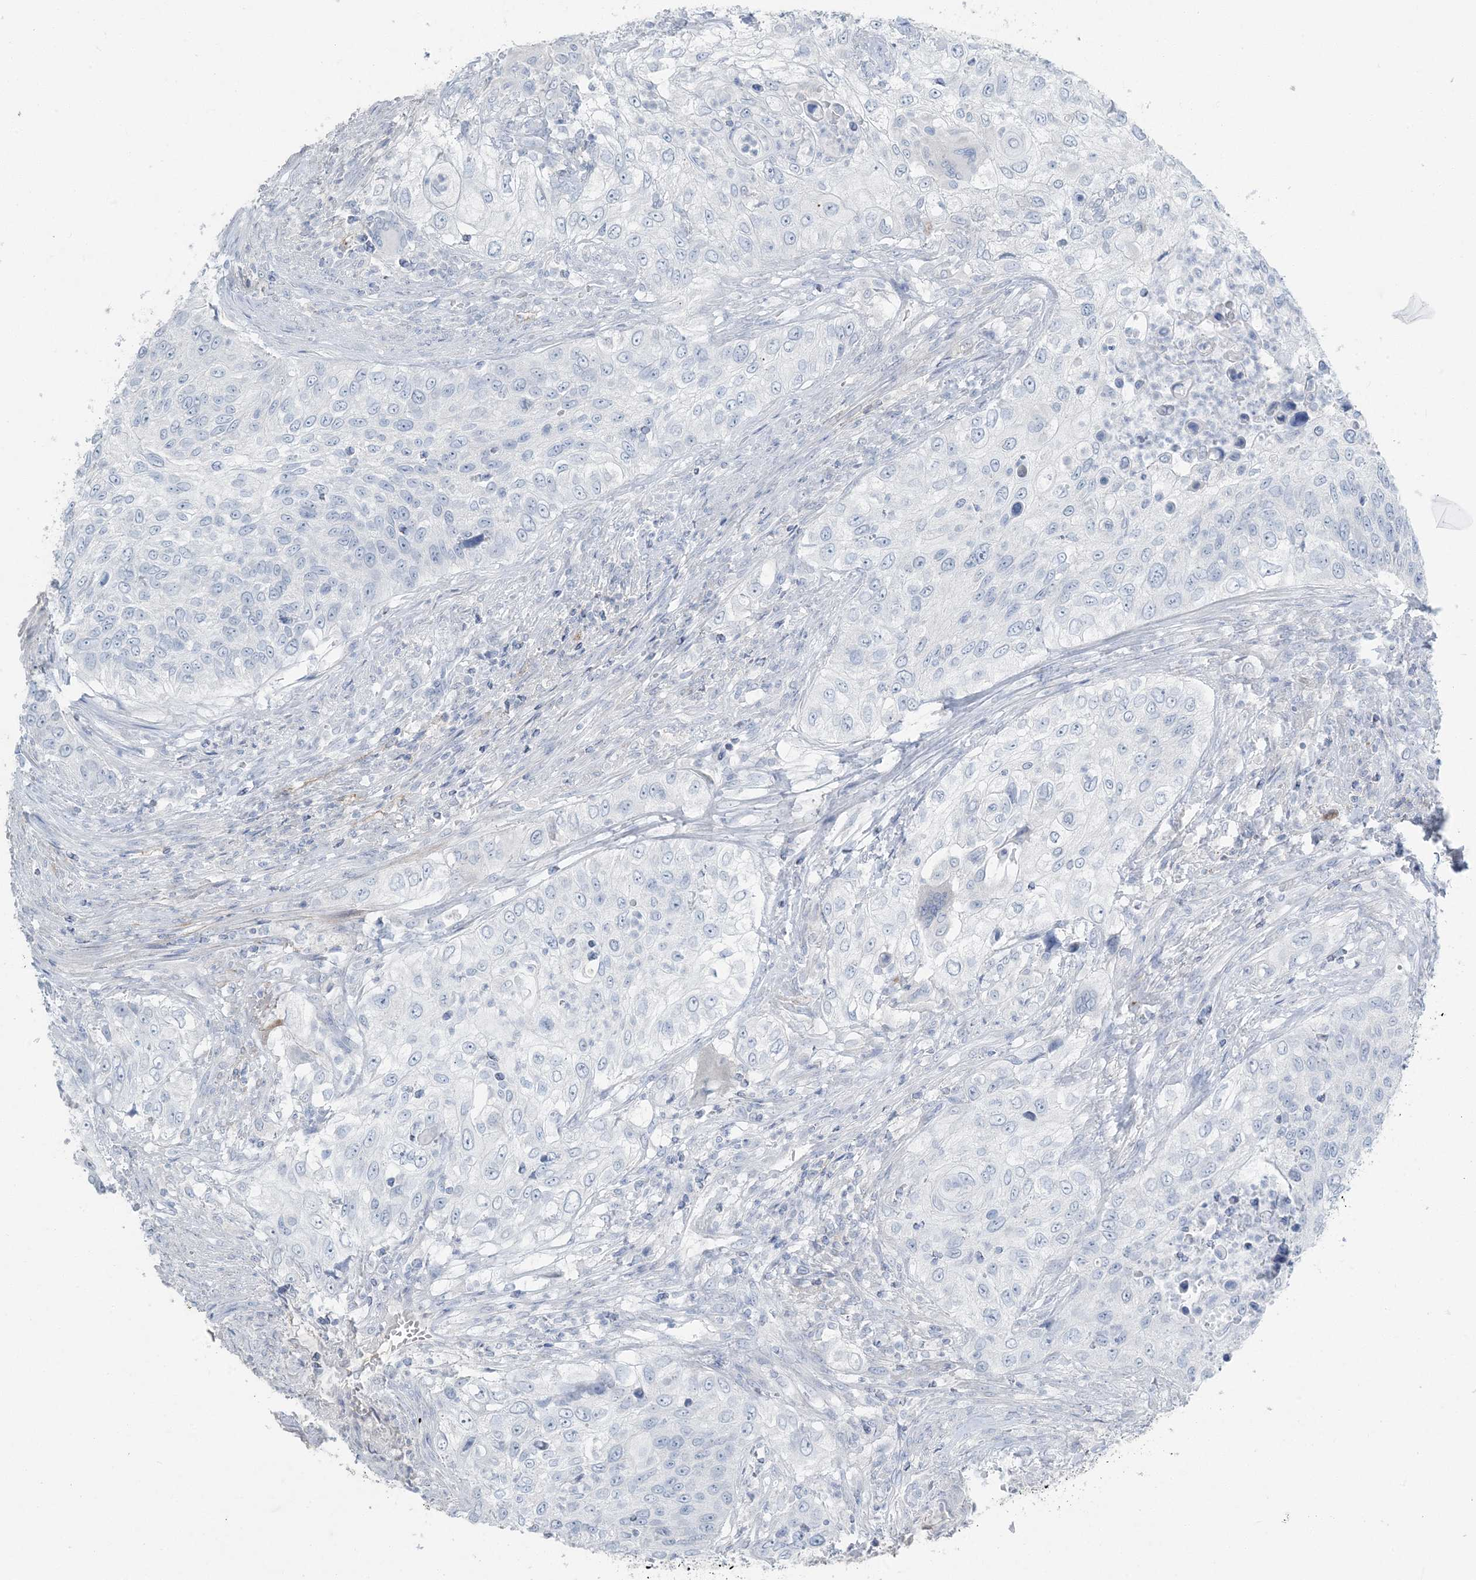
{"staining": {"intensity": "negative", "quantity": "none", "location": "none"}, "tissue": "urothelial cancer", "cell_type": "Tumor cells", "image_type": "cancer", "snomed": [{"axis": "morphology", "description": "Urothelial carcinoma, High grade"}, {"axis": "topography", "description": "Urinary bladder"}], "caption": "This is an IHC photomicrograph of human high-grade urothelial carcinoma. There is no expression in tumor cells.", "gene": "PGM5", "patient": {"sex": "female", "age": 60}}